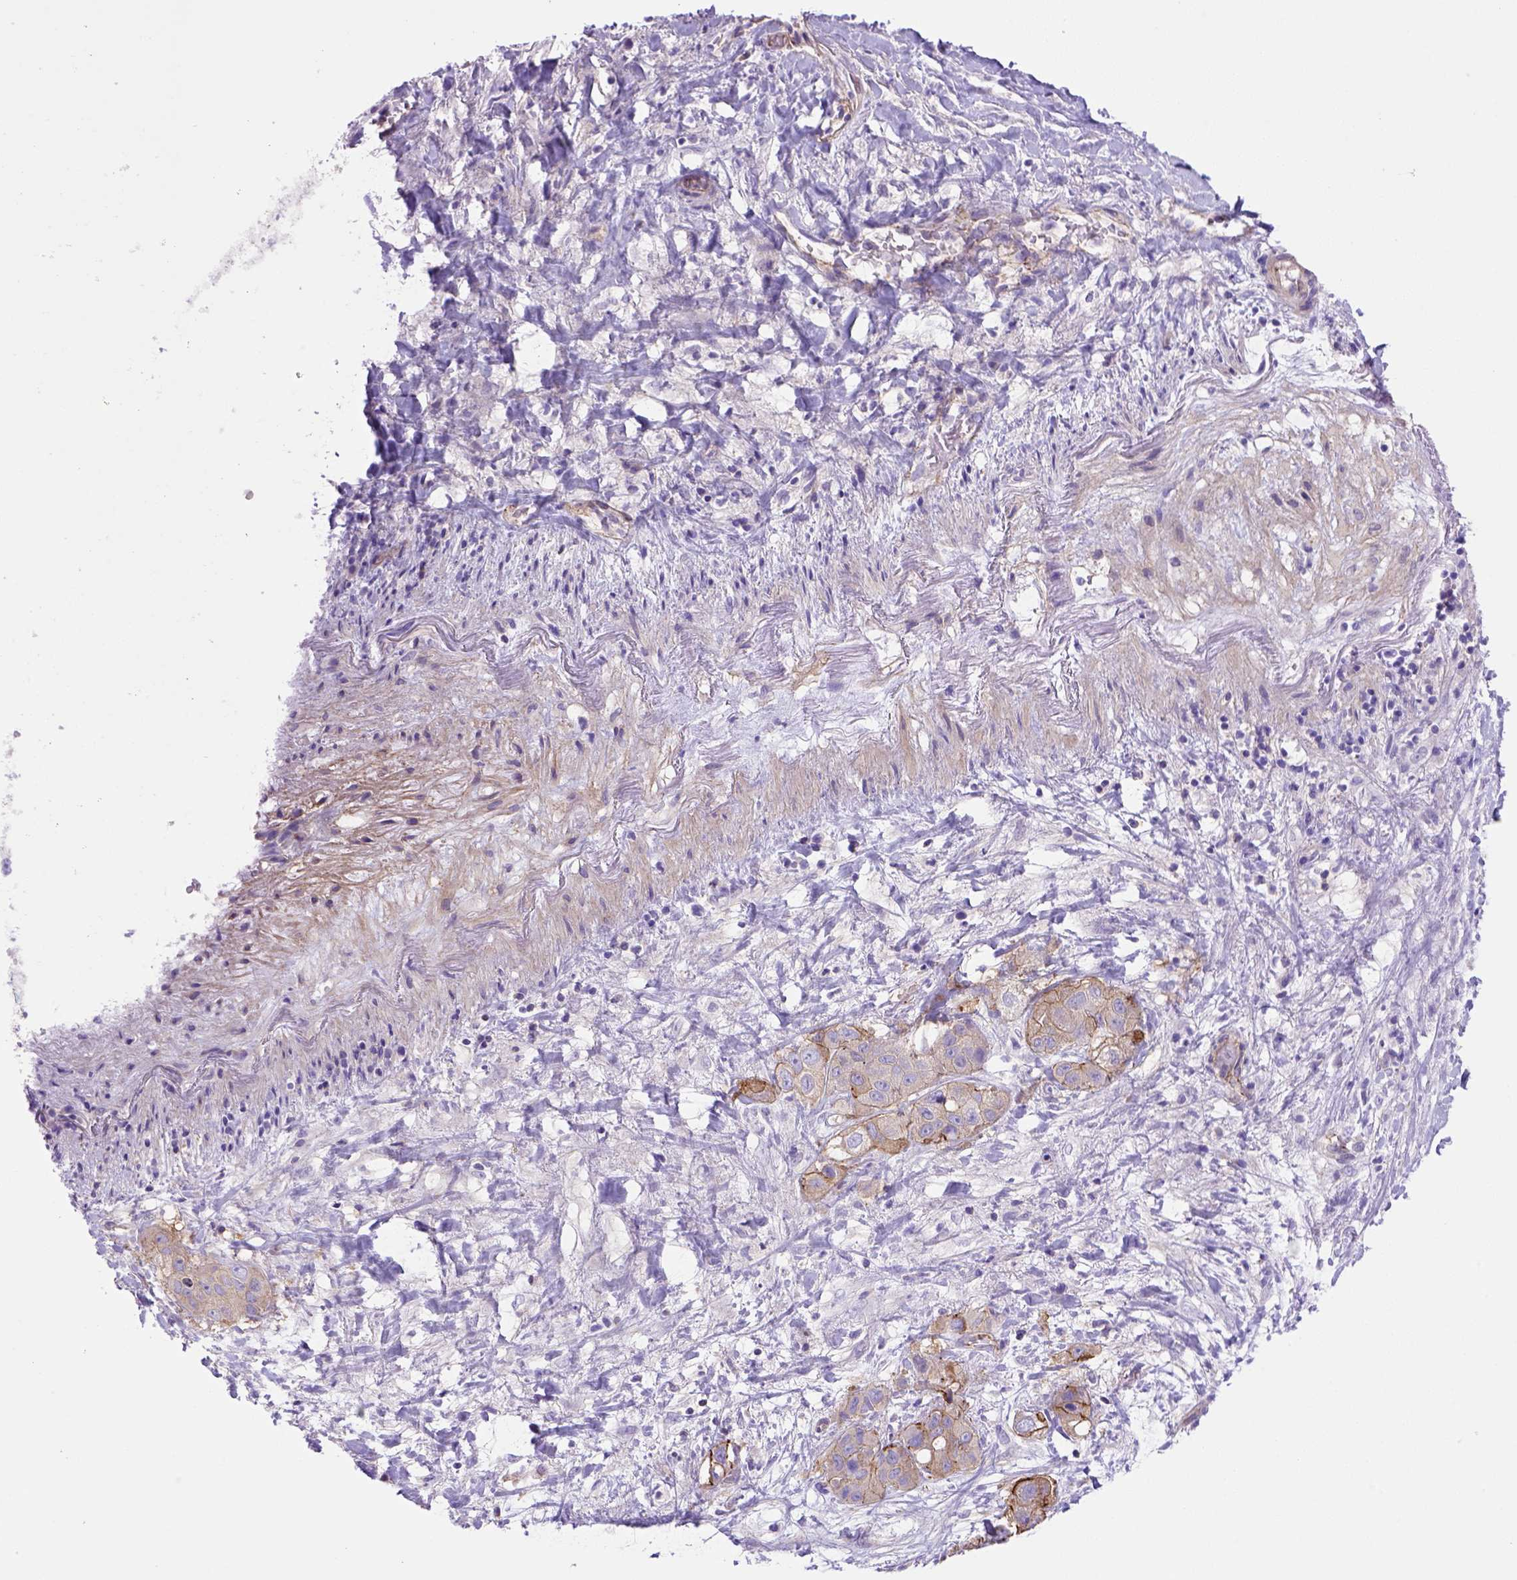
{"staining": {"intensity": "strong", "quantity": "<25%", "location": "cytoplasmic/membranous"}, "tissue": "liver cancer", "cell_type": "Tumor cells", "image_type": "cancer", "snomed": [{"axis": "morphology", "description": "Cholangiocarcinoma"}, {"axis": "topography", "description": "Liver"}], "caption": "A medium amount of strong cytoplasmic/membranous expression is appreciated in approximately <25% of tumor cells in liver cholangiocarcinoma tissue.", "gene": "PEX12", "patient": {"sex": "female", "age": 52}}